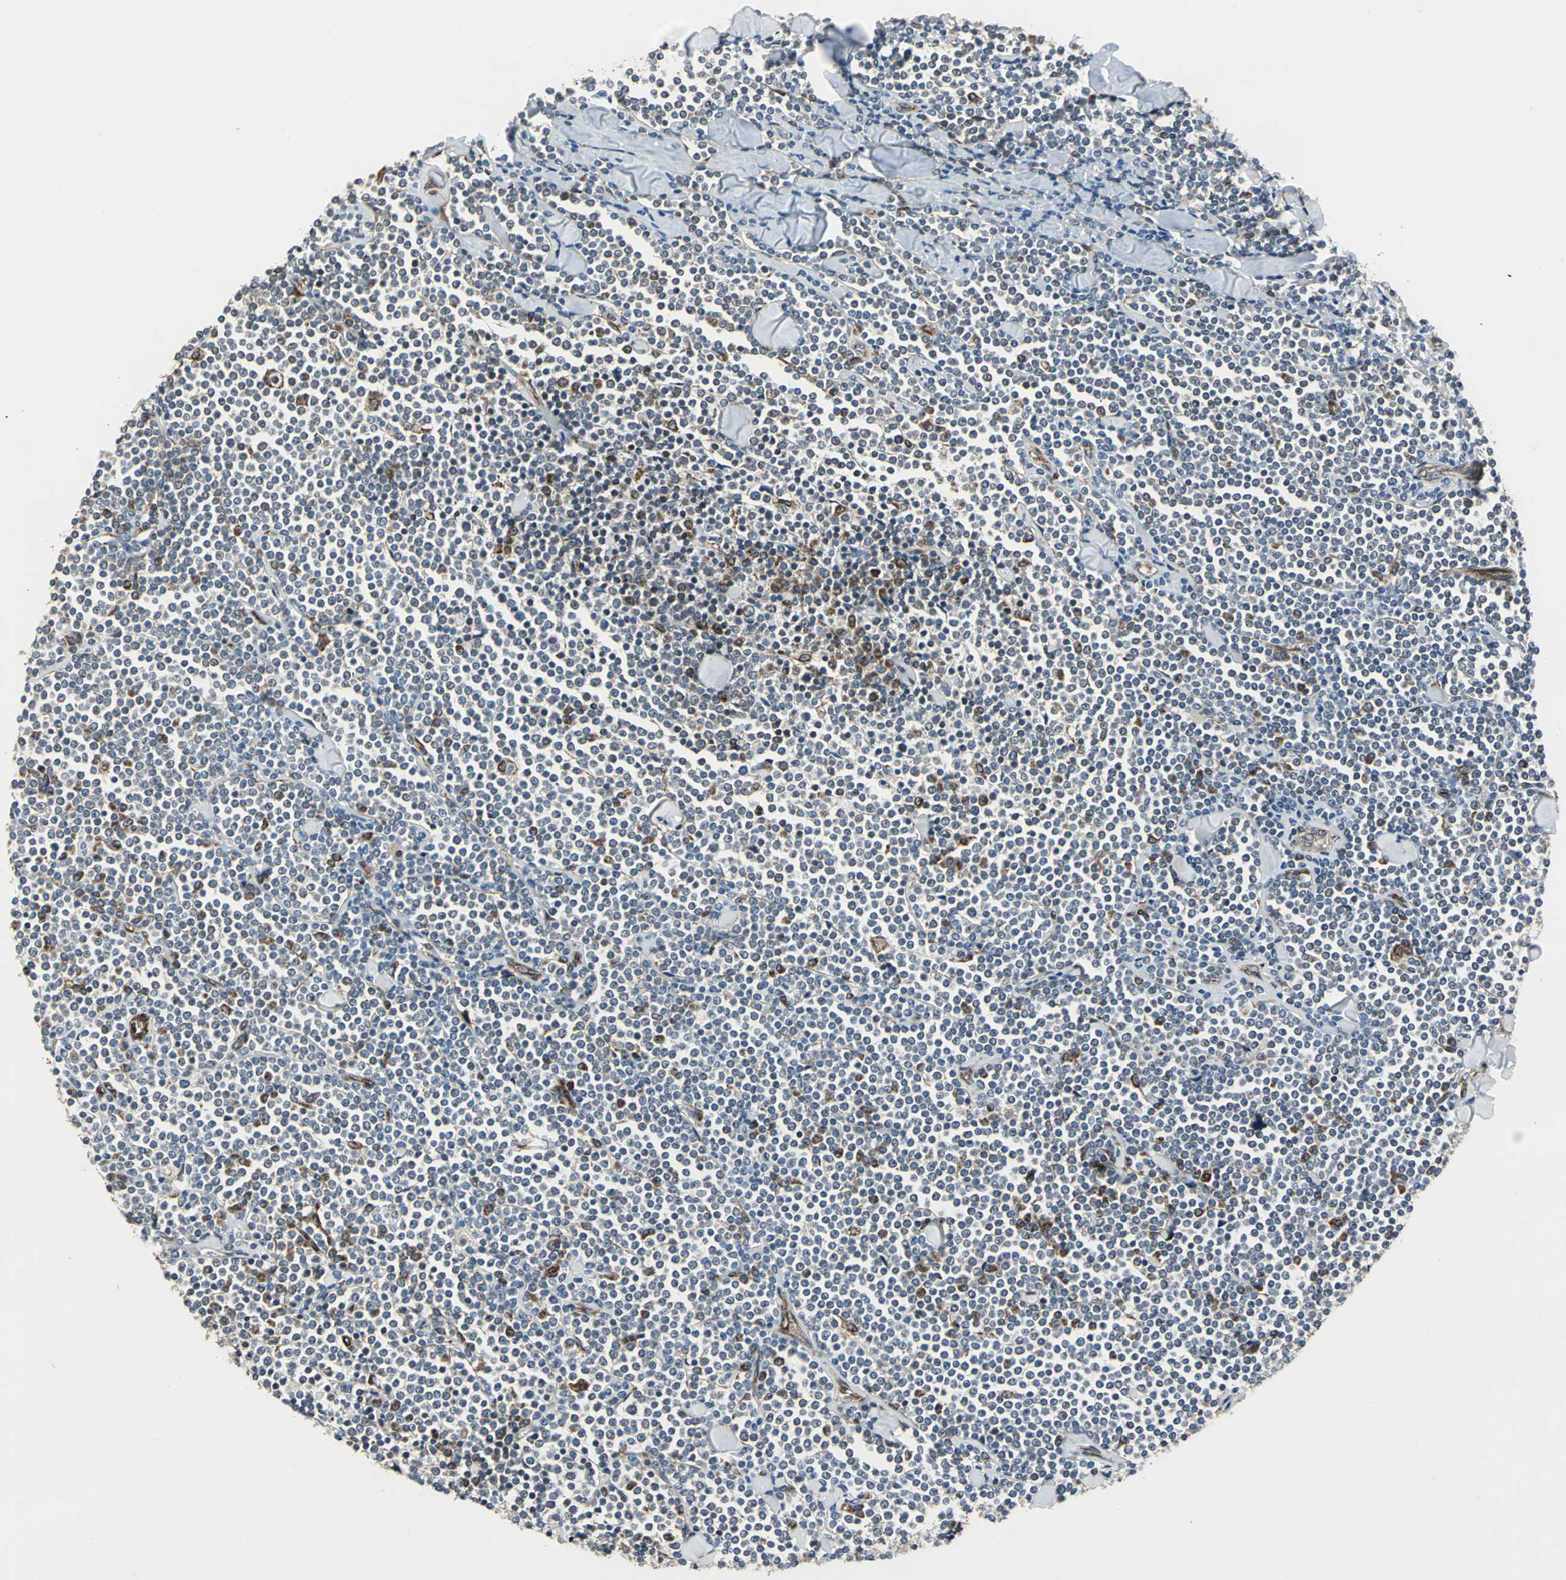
{"staining": {"intensity": "moderate", "quantity": "<25%", "location": "cytoplasmic/membranous"}, "tissue": "lymphoma", "cell_type": "Tumor cells", "image_type": "cancer", "snomed": [{"axis": "morphology", "description": "Malignant lymphoma, non-Hodgkin's type, Low grade"}, {"axis": "topography", "description": "Soft tissue"}], "caption": "Immunohistochemical staining of human lymphoma shows moderate cytoplasmic/membranous protein expression in approximately <25% of tumor cells.", "gene": "HTATIP2", "patient": {"sex": "male", "age": 92}}